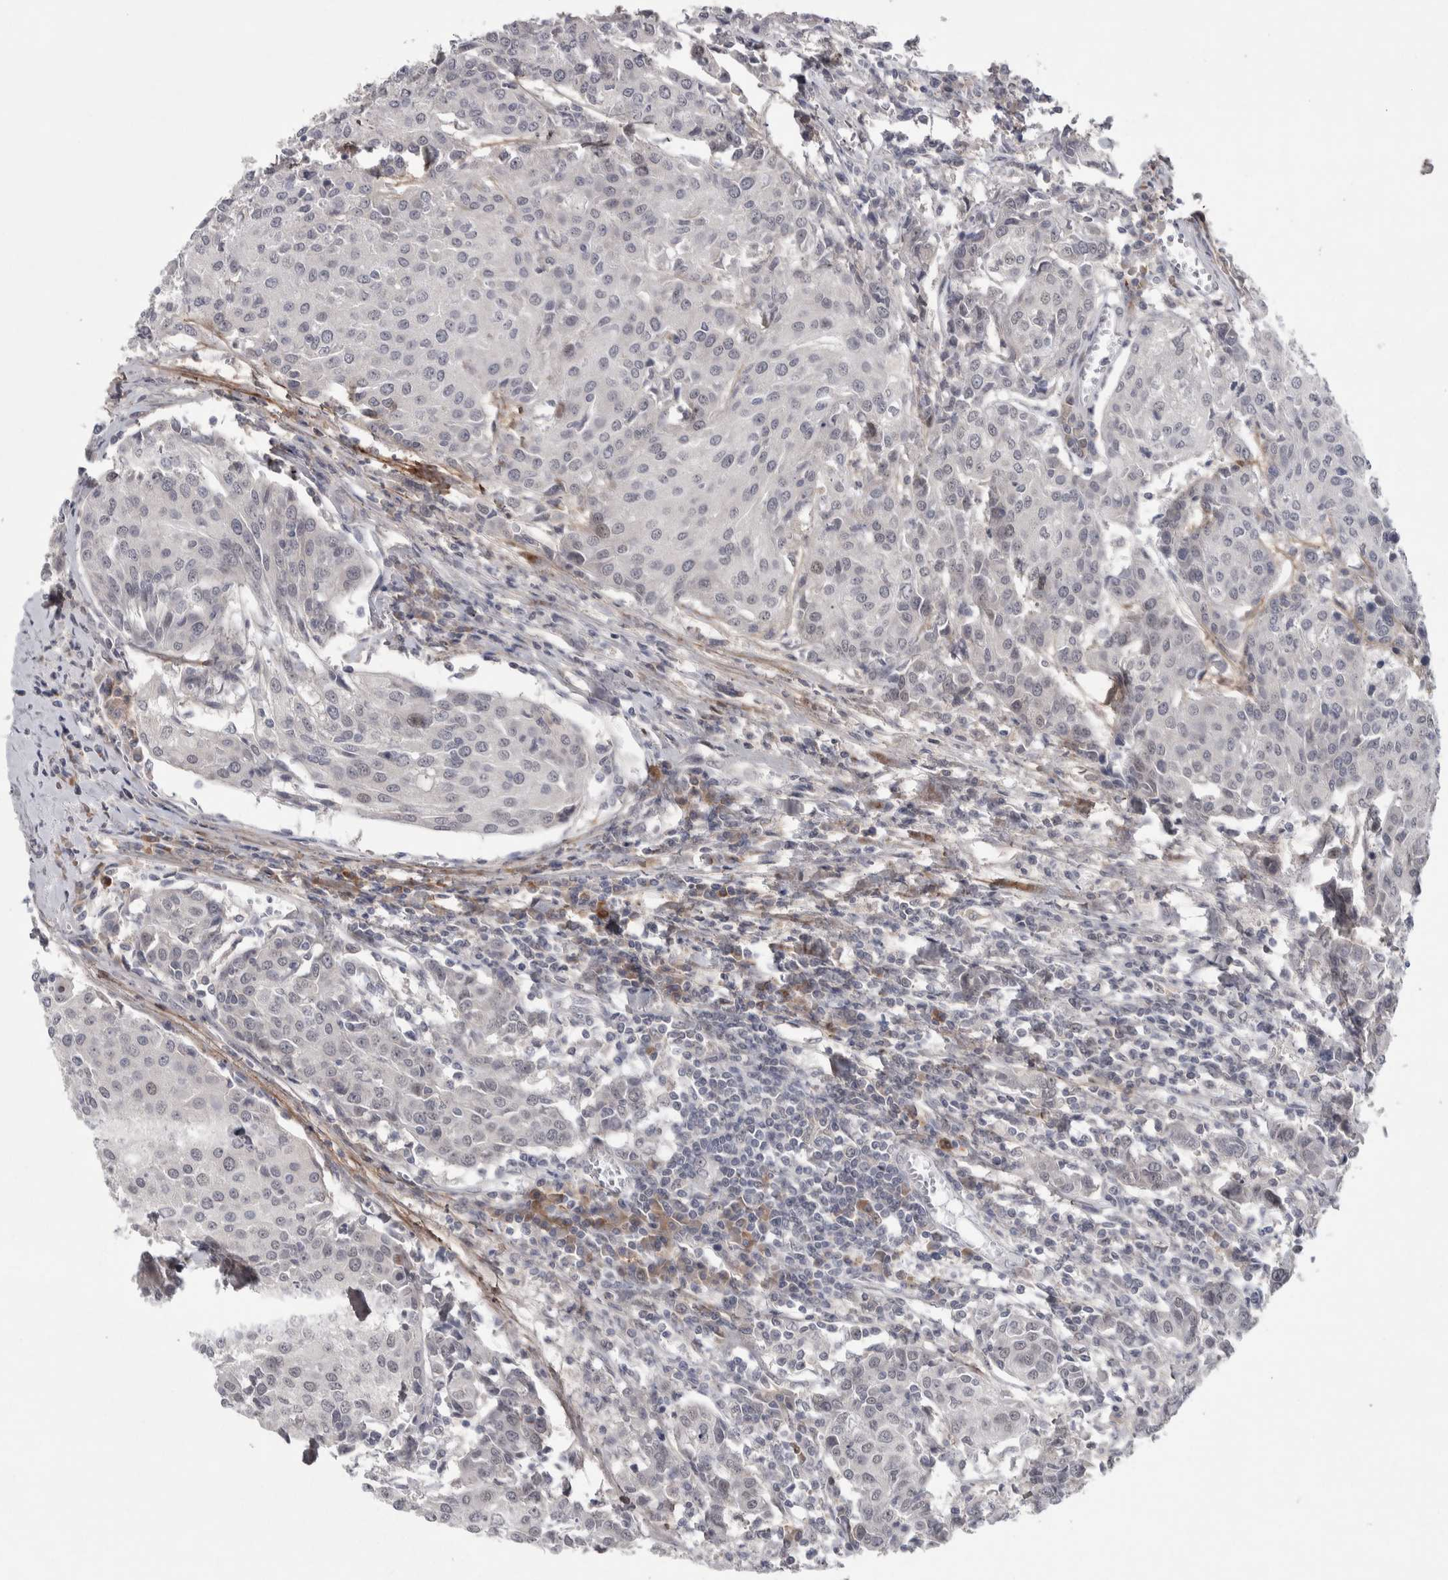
{"staining": {"intensity": "weak", "quantity": "25%-75%", "location": "nuclear"}, "tissue": "urothelial cancer", "cell_type": "Tumor cells", "image_type": "cancer", "snomed": [{"axis": "morphology", "description": "Urothelial carcinoma, High grade"}, {"axis": "topography", "description": "Urinary bladder"}], "caption": "The micrograph reveals a brown stain indicating the presence of a protein in the nuclear of tumor cells in urothelial cancer. (DAB (3,3'-diaminobenzidine) = brown stain, brightfield microscopy at high magnification).", "gene": "ASPN", "patient": {"sex": "female", "age": 85}}